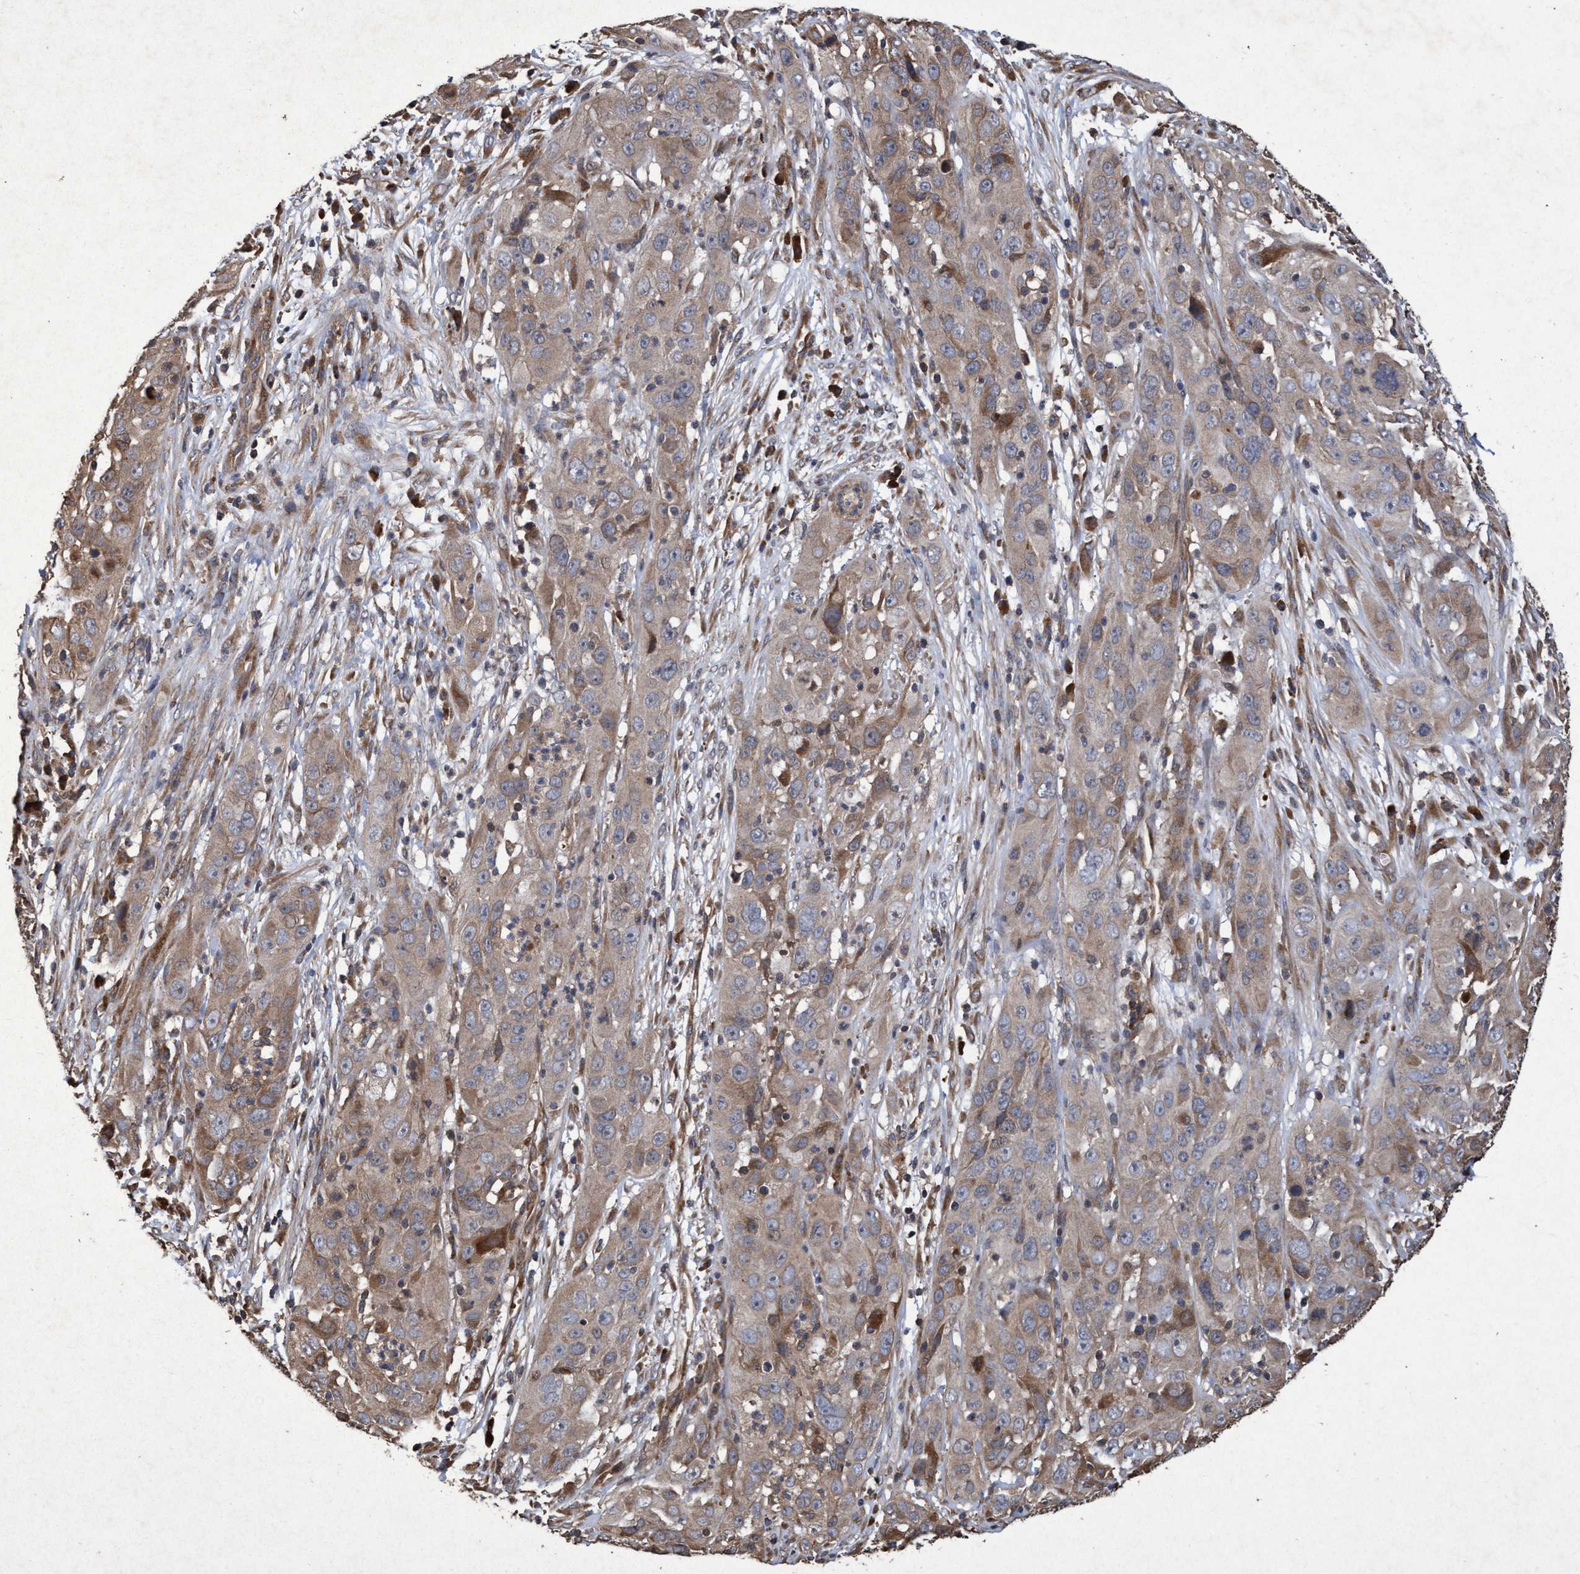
{"staining": {"intensity": "weak", "quantity": ">75%", "location": "cytoplasmic/membranous"}, "tissue": "cervical cancer", "cell_type": "Tumor cells", "image_type": "cancer", "snomed": [{"axis": "morphology", "description": "Squamous cell carcinoma, NOS"}, {"axis": "topography", "description": "Cervix"}], "caption": "This photomicrograph exhibits cervical cancer stained with IHC to label a protein in brown. The cytoplasmic/membranous of tumor cells show weak positivity for the protein. Nuclei are counter-stained blue.", "gene": "CHMP6", "patient": {"sex": "female", "age": 32}}